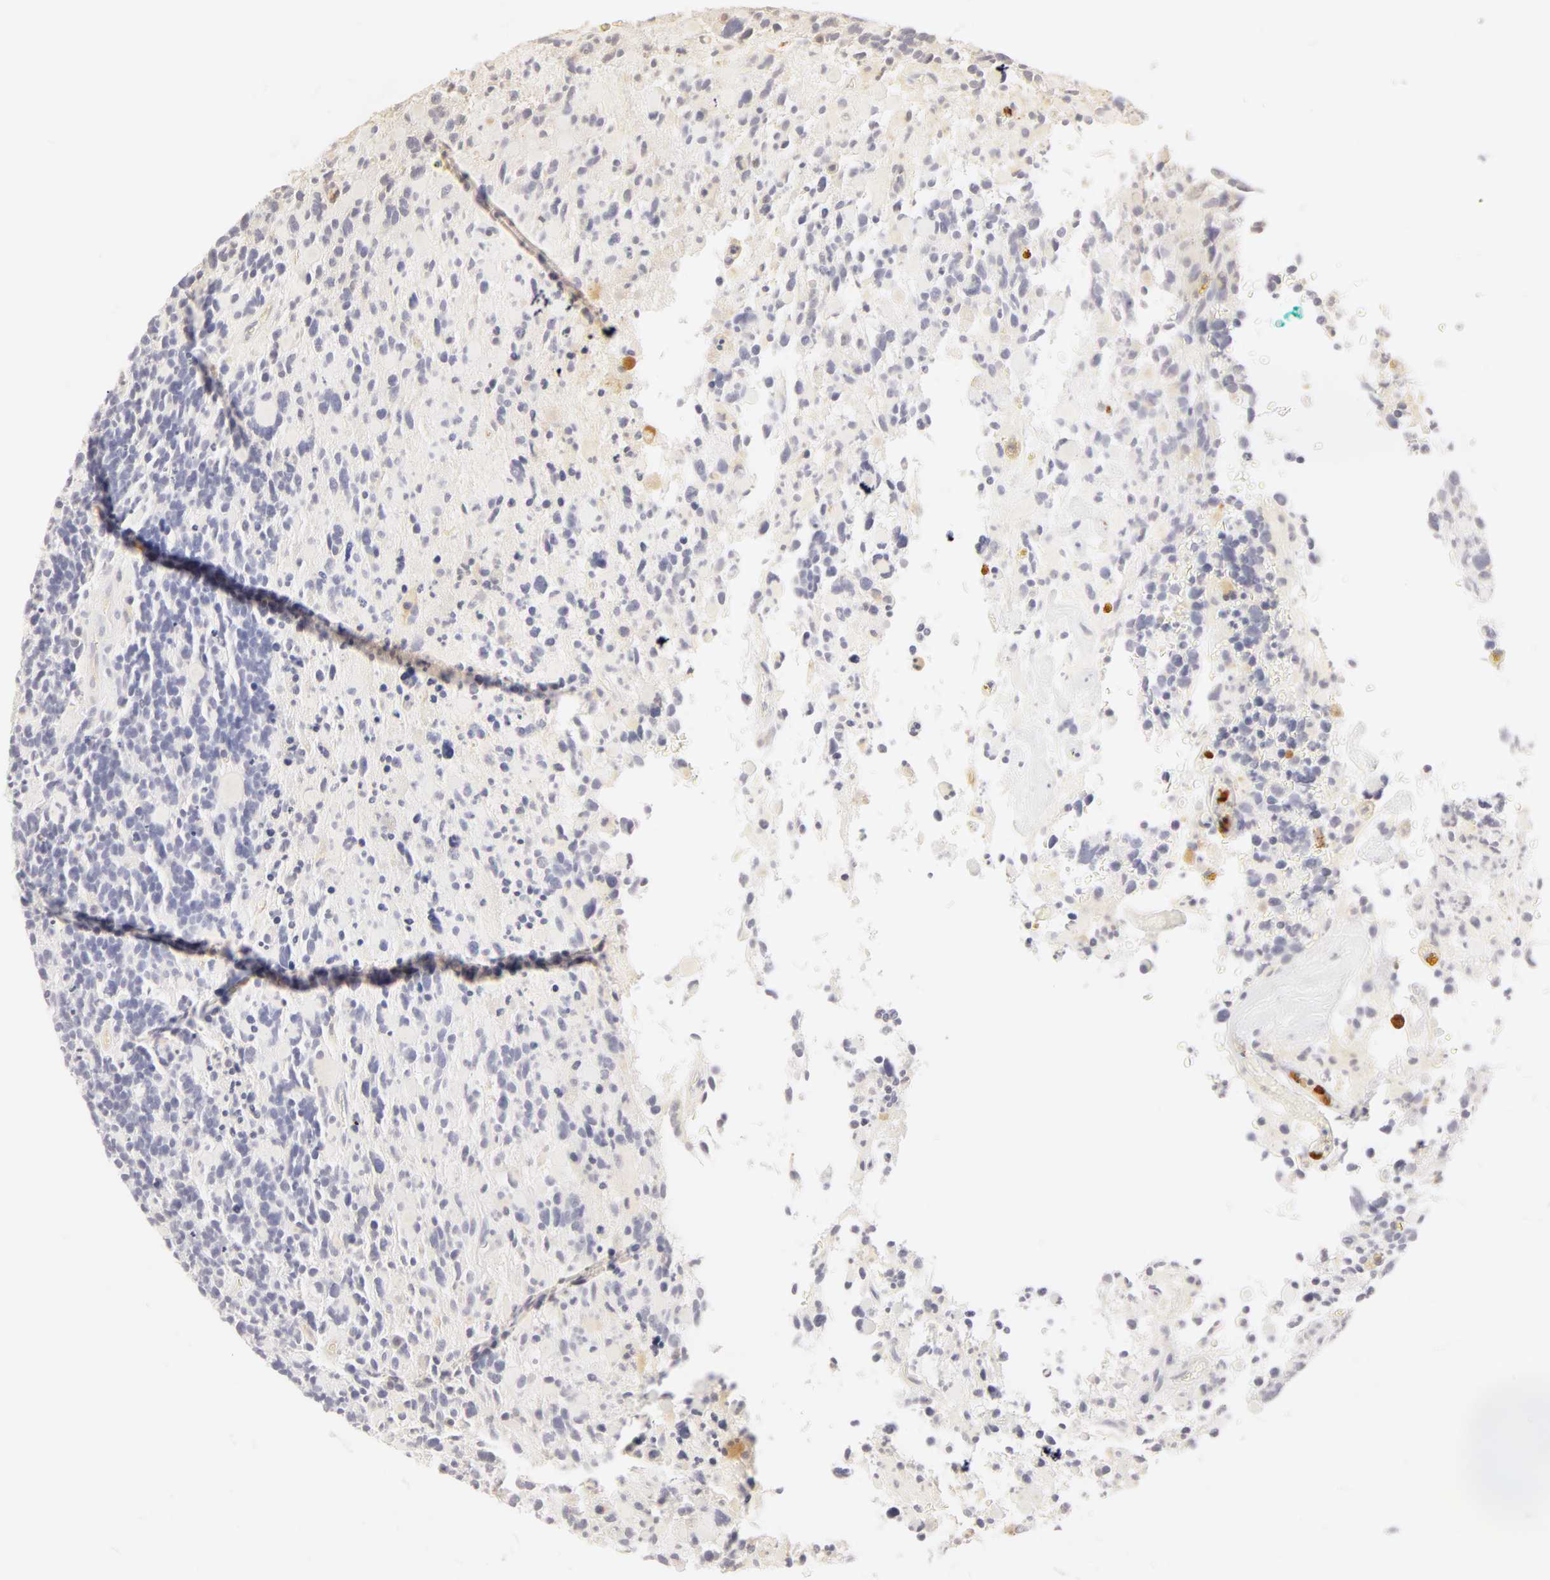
{"staining": {"intensity": "negative", "quantity": "none", "location": "none"}, "tissue": "glioma", "cell_type": "Tumor cells", "image_type": "cancer", "snomed": [{"axis": "morphology", "description": "Glioma, malignant, High grade"}, {"axis": "topography", "description": "Brain"}], "caption": "A high-resolution histopathology image shows IHC staining of glioma, which displays no significant expression in tumor cells. (DAB (3,3'-diaminobenzidine) IHC, high magnification).", "gene": "C1R", "patient": {"sex": "female", "age": 37}}